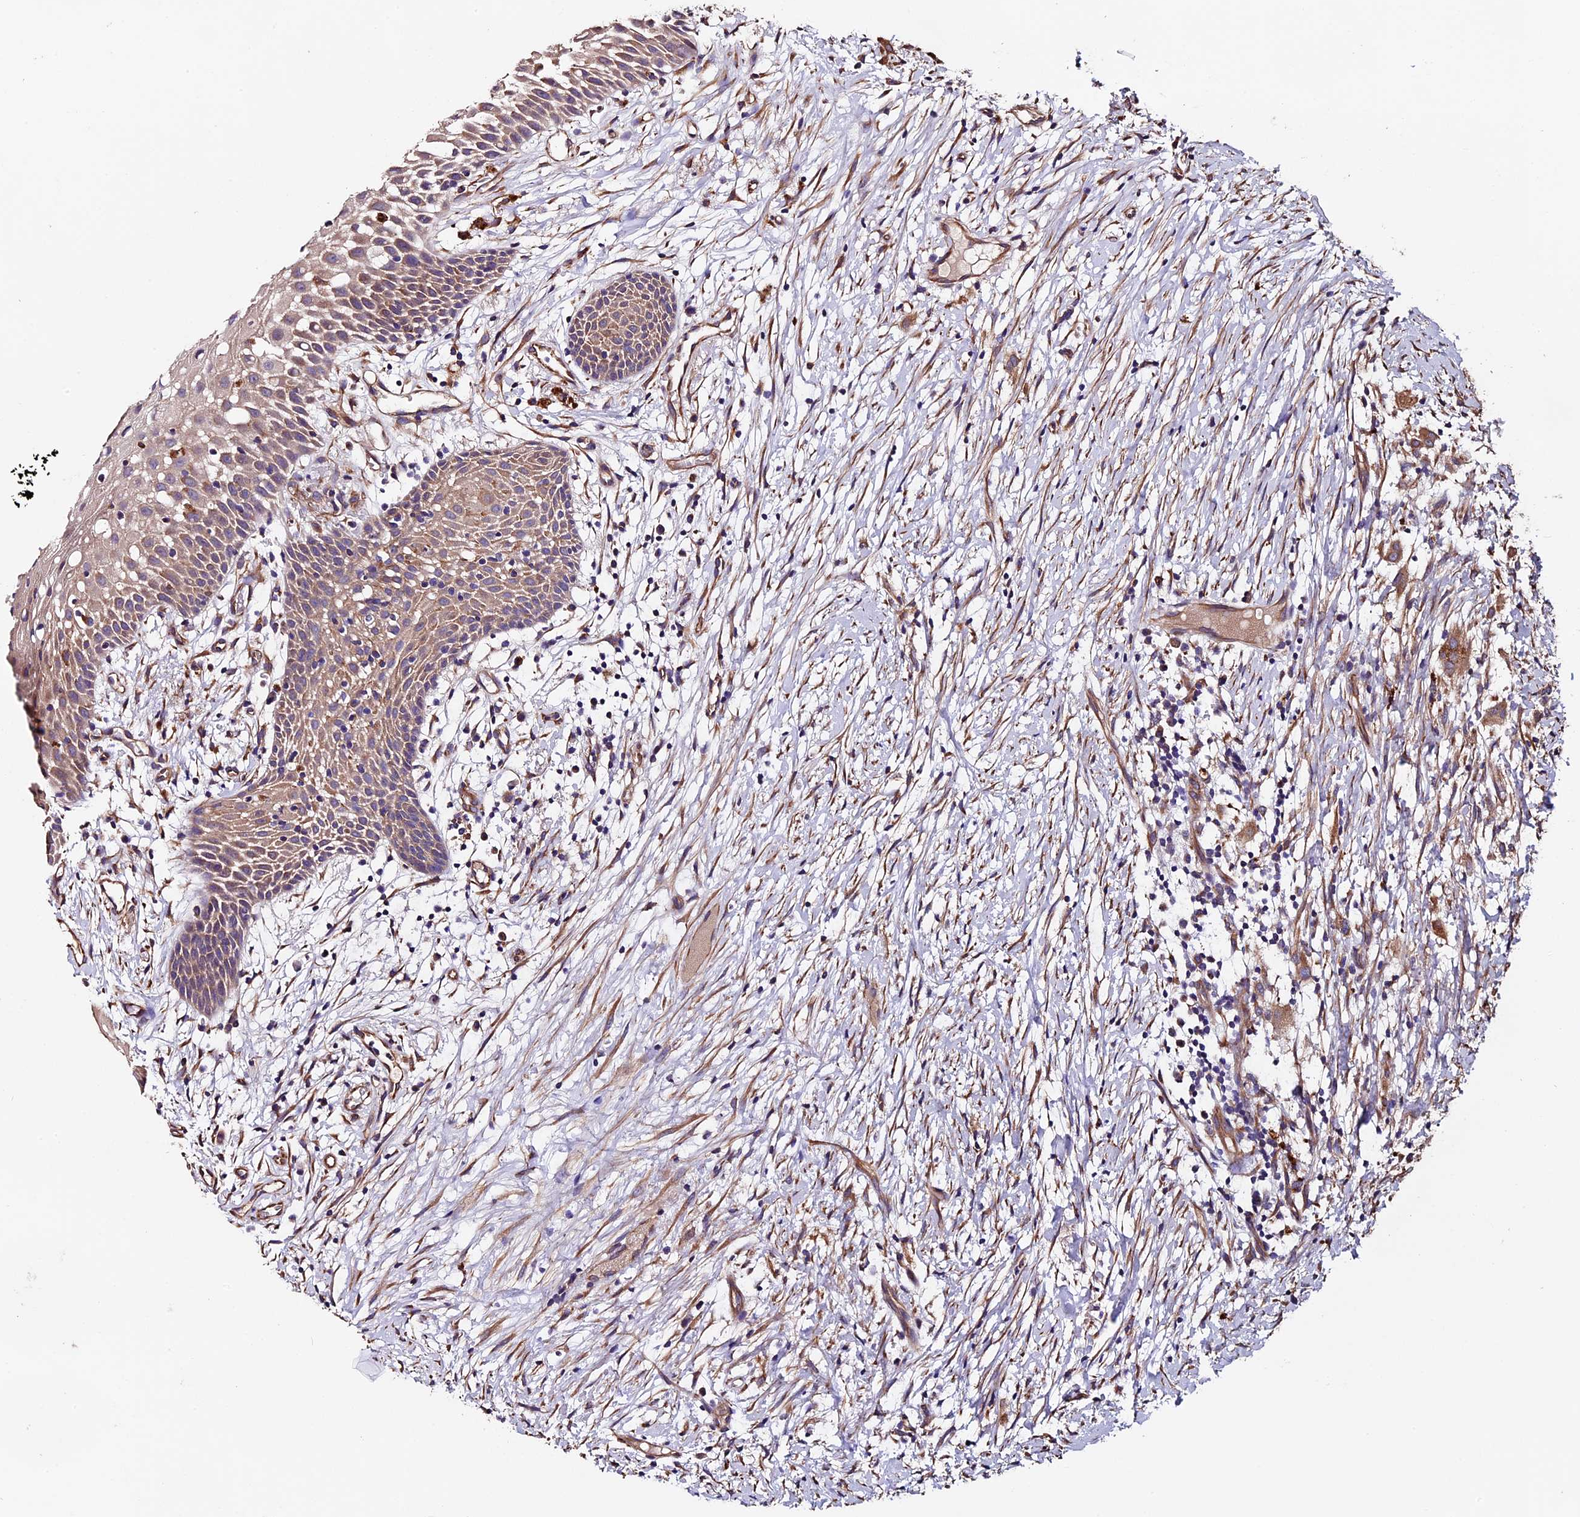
{"staining": {"intensity": "weak", "quantity": "25%-75%", "location": "cytoplasmic/membranous"}, "tissue": "oral mucosa", "cell_type": "Squamous epithelial cells", "image_type": "normal", "snomed": [{"axis": "morphology", "description": "Normal tissue, NOS"}, {"axis": "topography", "description": "Oral tissue"}], "caption": "This photomicrograph exhibits immunohistochemistry staining of benign oral mucosa, with low weak cytoplasmic/membranous expression in about 25%-75% of squamous epithelial cells.", "gene": "CLN5", "patient": {"sex": "female", "age": 69}}